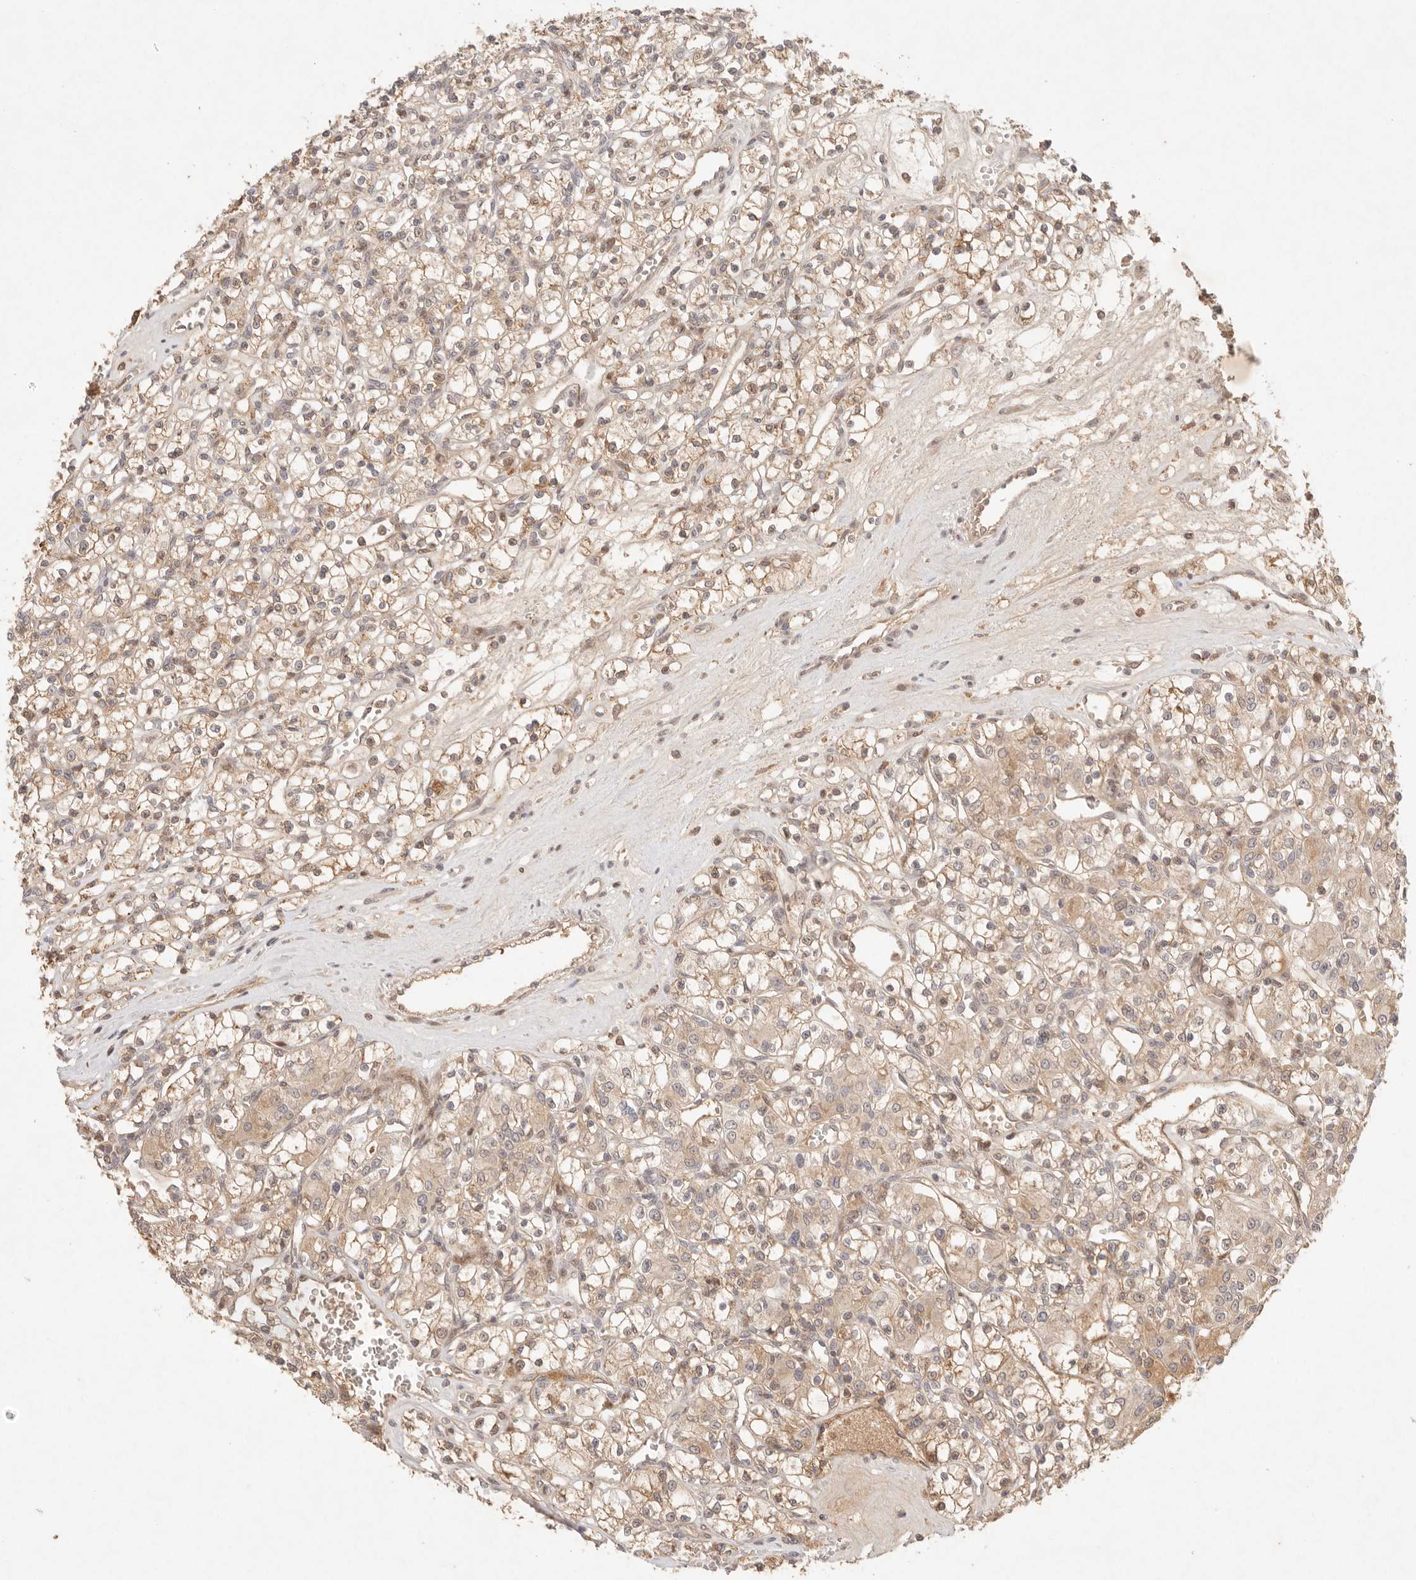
{"staining": {"intensity": "moderate", "quantity": ">75%", "location": "cytoplasmic/membranous"}, "tissue": "renal cancer", "cell_type": "Tumor cells", "image_type": "cancer", "snomed": [{"axis": "morphology", "description": "Adenocarcinoma, NOS"}, {"axis": "topography", "description": "Kidney"}], "caption": "The micrograph displays a brown stain indicating the presence of a protein in the cytoplasmic/membranous of tumor cells in renal cancer (adenocarcinoma).", "gene": "PHLDA3", "patient": {"sex": "female", "age": 59}}